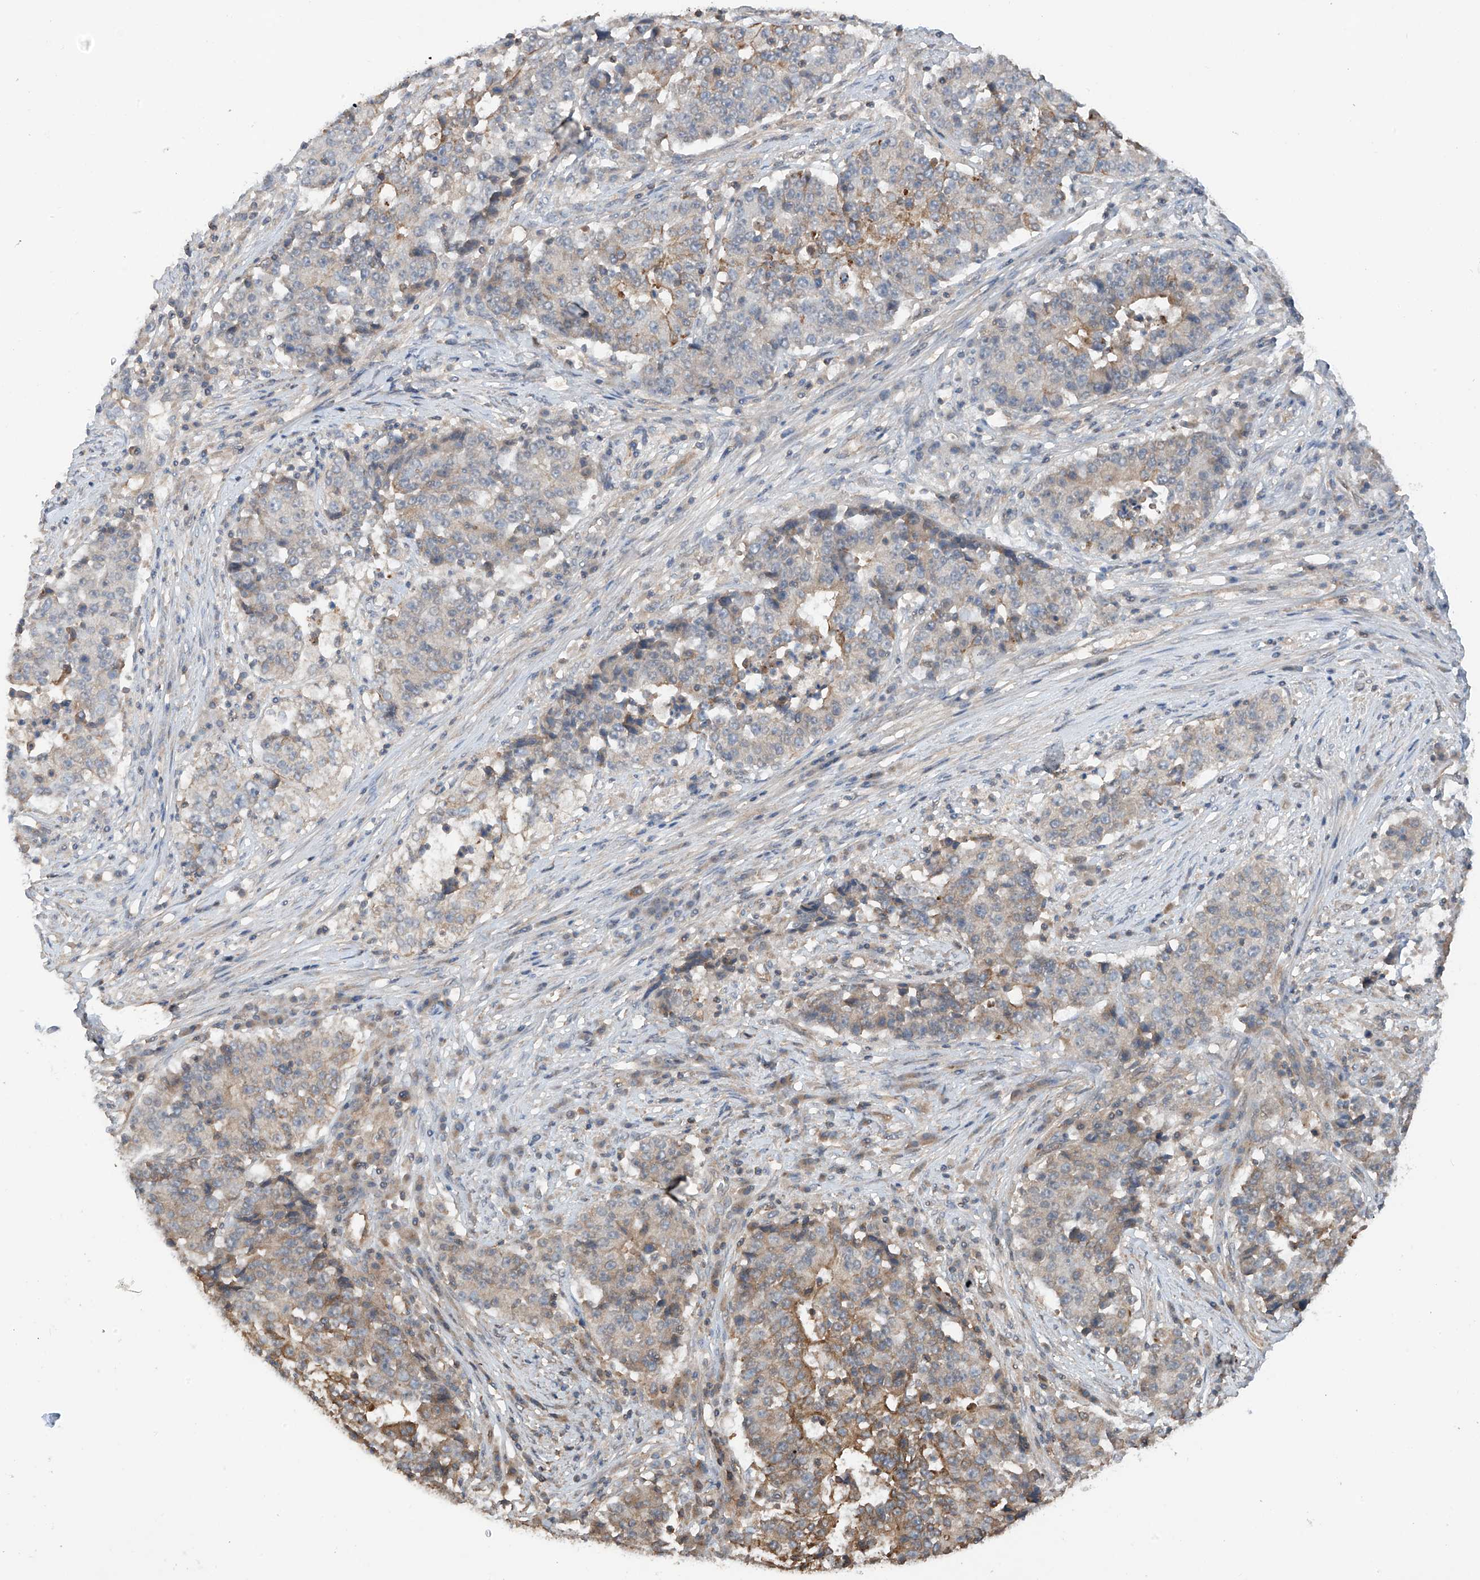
{"staining": {"intensity": "moderate", "quantity": "<25%", "location": "cytoplasmic/membranous"}, "tissue": "stomach cancer", "cell_type": "Tumor cells", "image_type": "cancer", "snomed": [{"axis": "morphology", "description": "Adenocarcinoma, NOS"}, {"axis": "topography", "description": "Stomach"}], "caption": "A photomicrograph showing moderate cytoplasmic/membranous staining in approximately <25% of tumor cells in adenocarcinoma (stomach), as visualized by brown immunohistochemical staining.", "gene": "RPAIN", "patient": {"sex": "male", "age": 59}}